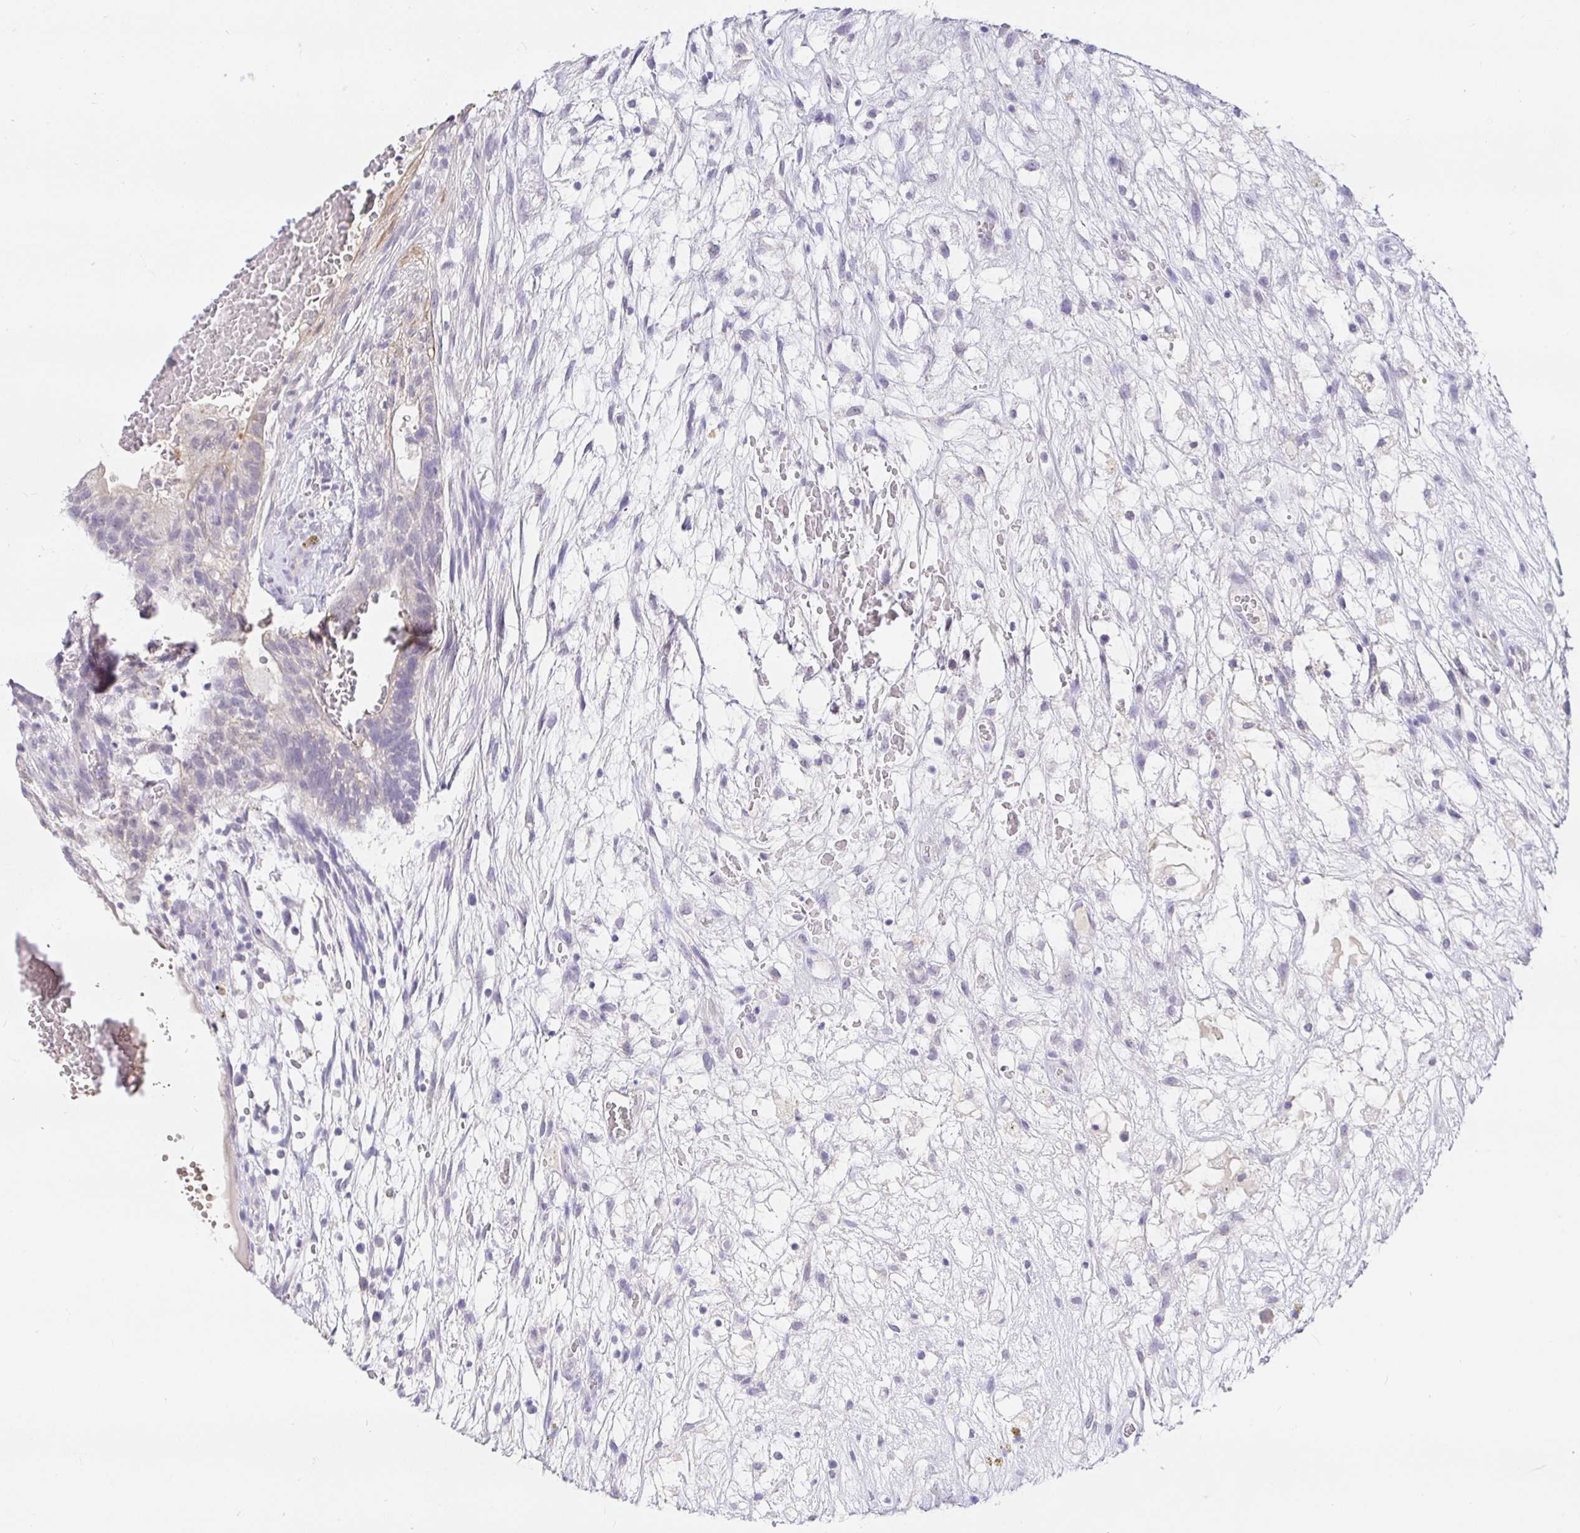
{"staining": {"intensity": "negative", "quantity": "none", "location": "none"}, "tissue": "testis cancer", "cell_type": "Tumor cells", "image_type": "cancer", "snomed": [{"axis": "morphology", "description": "Normal tissue, NOS"}, {"axis": "morphology", "description": "Carcinoma, Embryonal, NOS"}, {"axis": "topography", "description": "Testis"}], "caption": "The IHC photomicrograph has no significant staining in tumor cells of embryonal carcinoma (testis) tissue.", "gene": "EZHIP", "patient": {"sex": "male", "age": 32}}